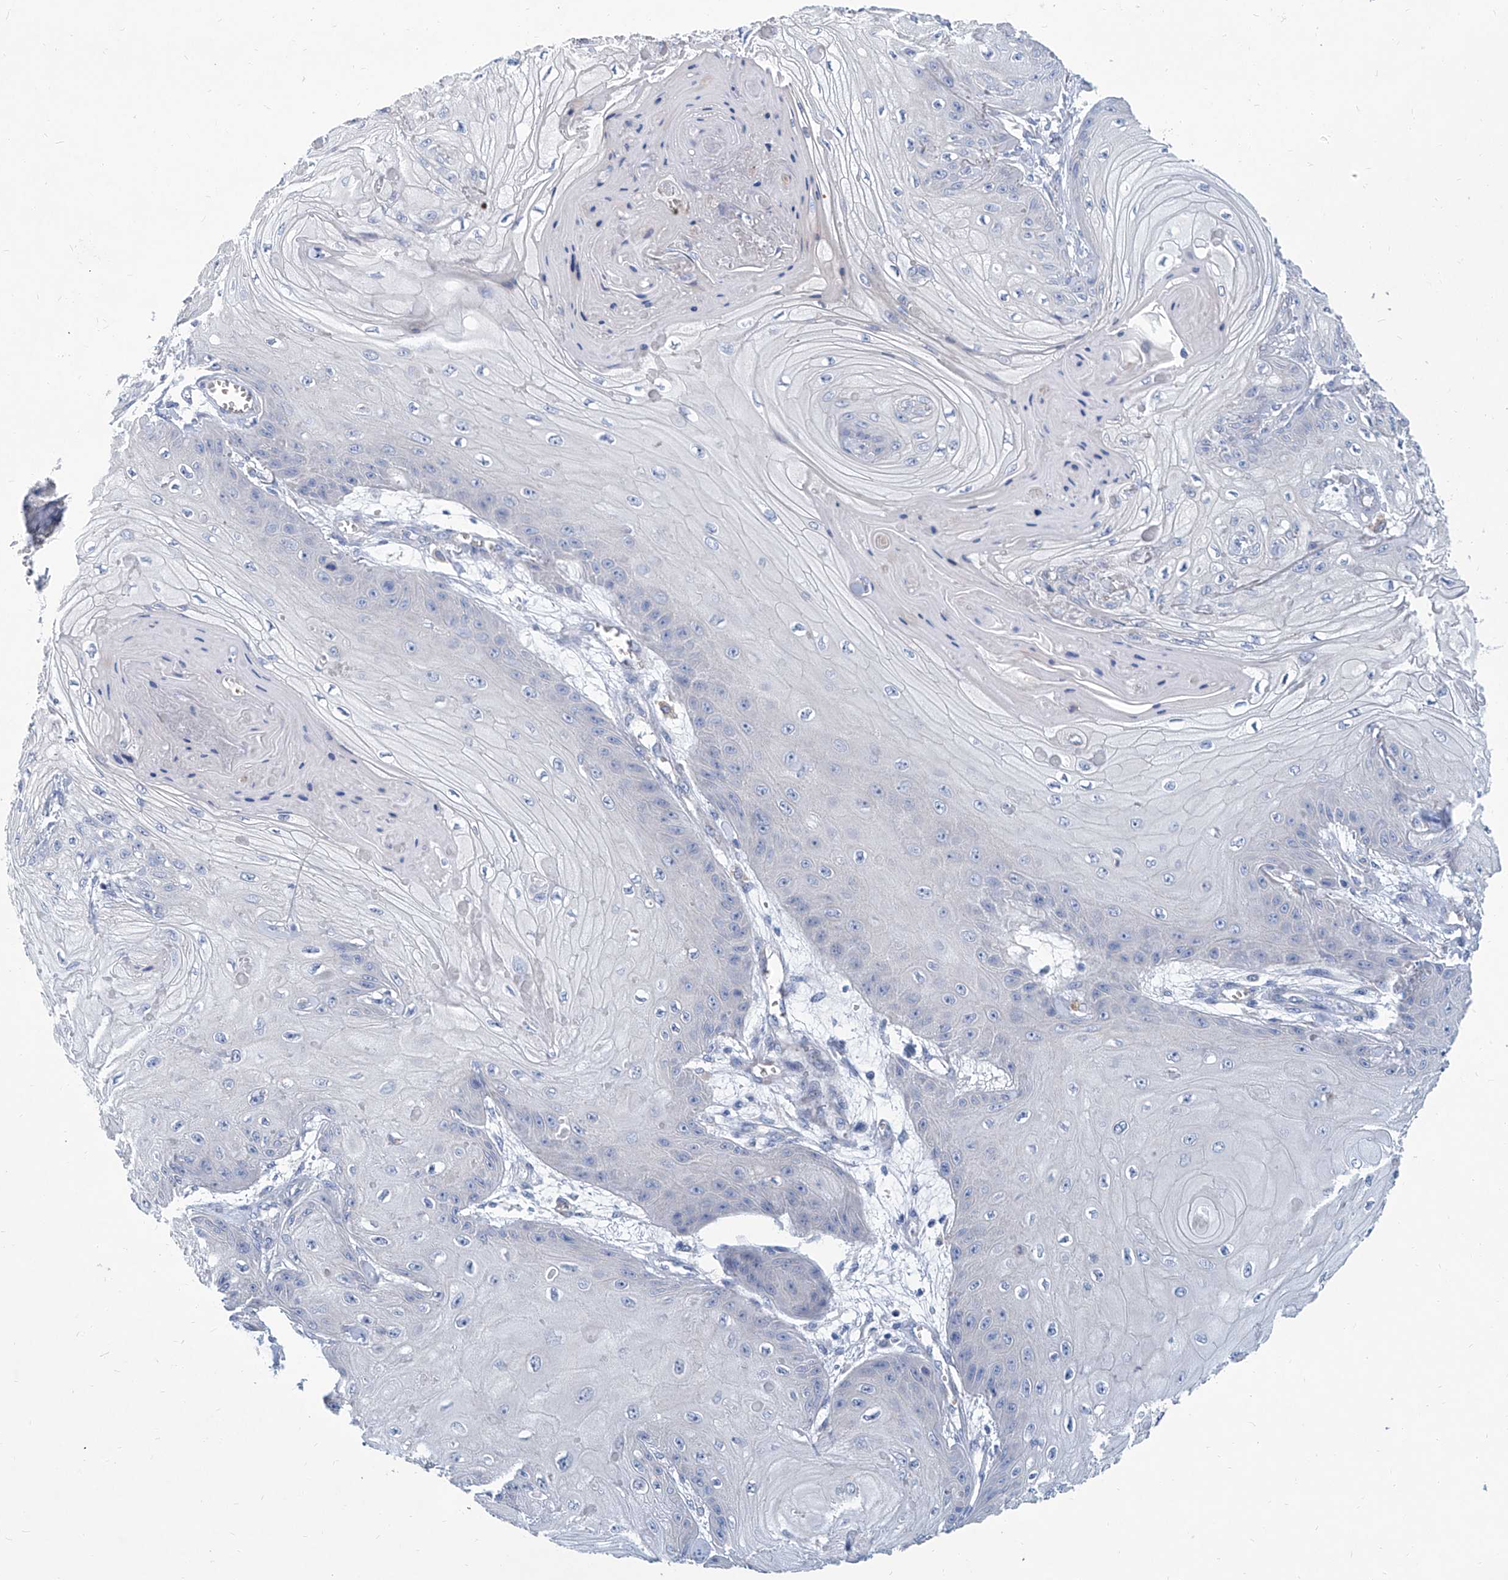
{"staining": {"intensity": "negative", "quantity": "none", "location": "none"}, "tissue": "skin cancer", "cell_type": "Tumor cells", "image_type": "cancer", "snomed": [{"axis": "morphology", "description": "Squamous cell carcinoma, NOS"}, {"axis": "topography", "description": "Skin"}], "caption": "Immunohistochemical staining of skin squamous cell carcinoma exhibits no significant staining in tumor cells. (DAB immunohistochemistry, high magnification).", "gene": "FPR2", "patient": {"sex": "male", "age": 74}}